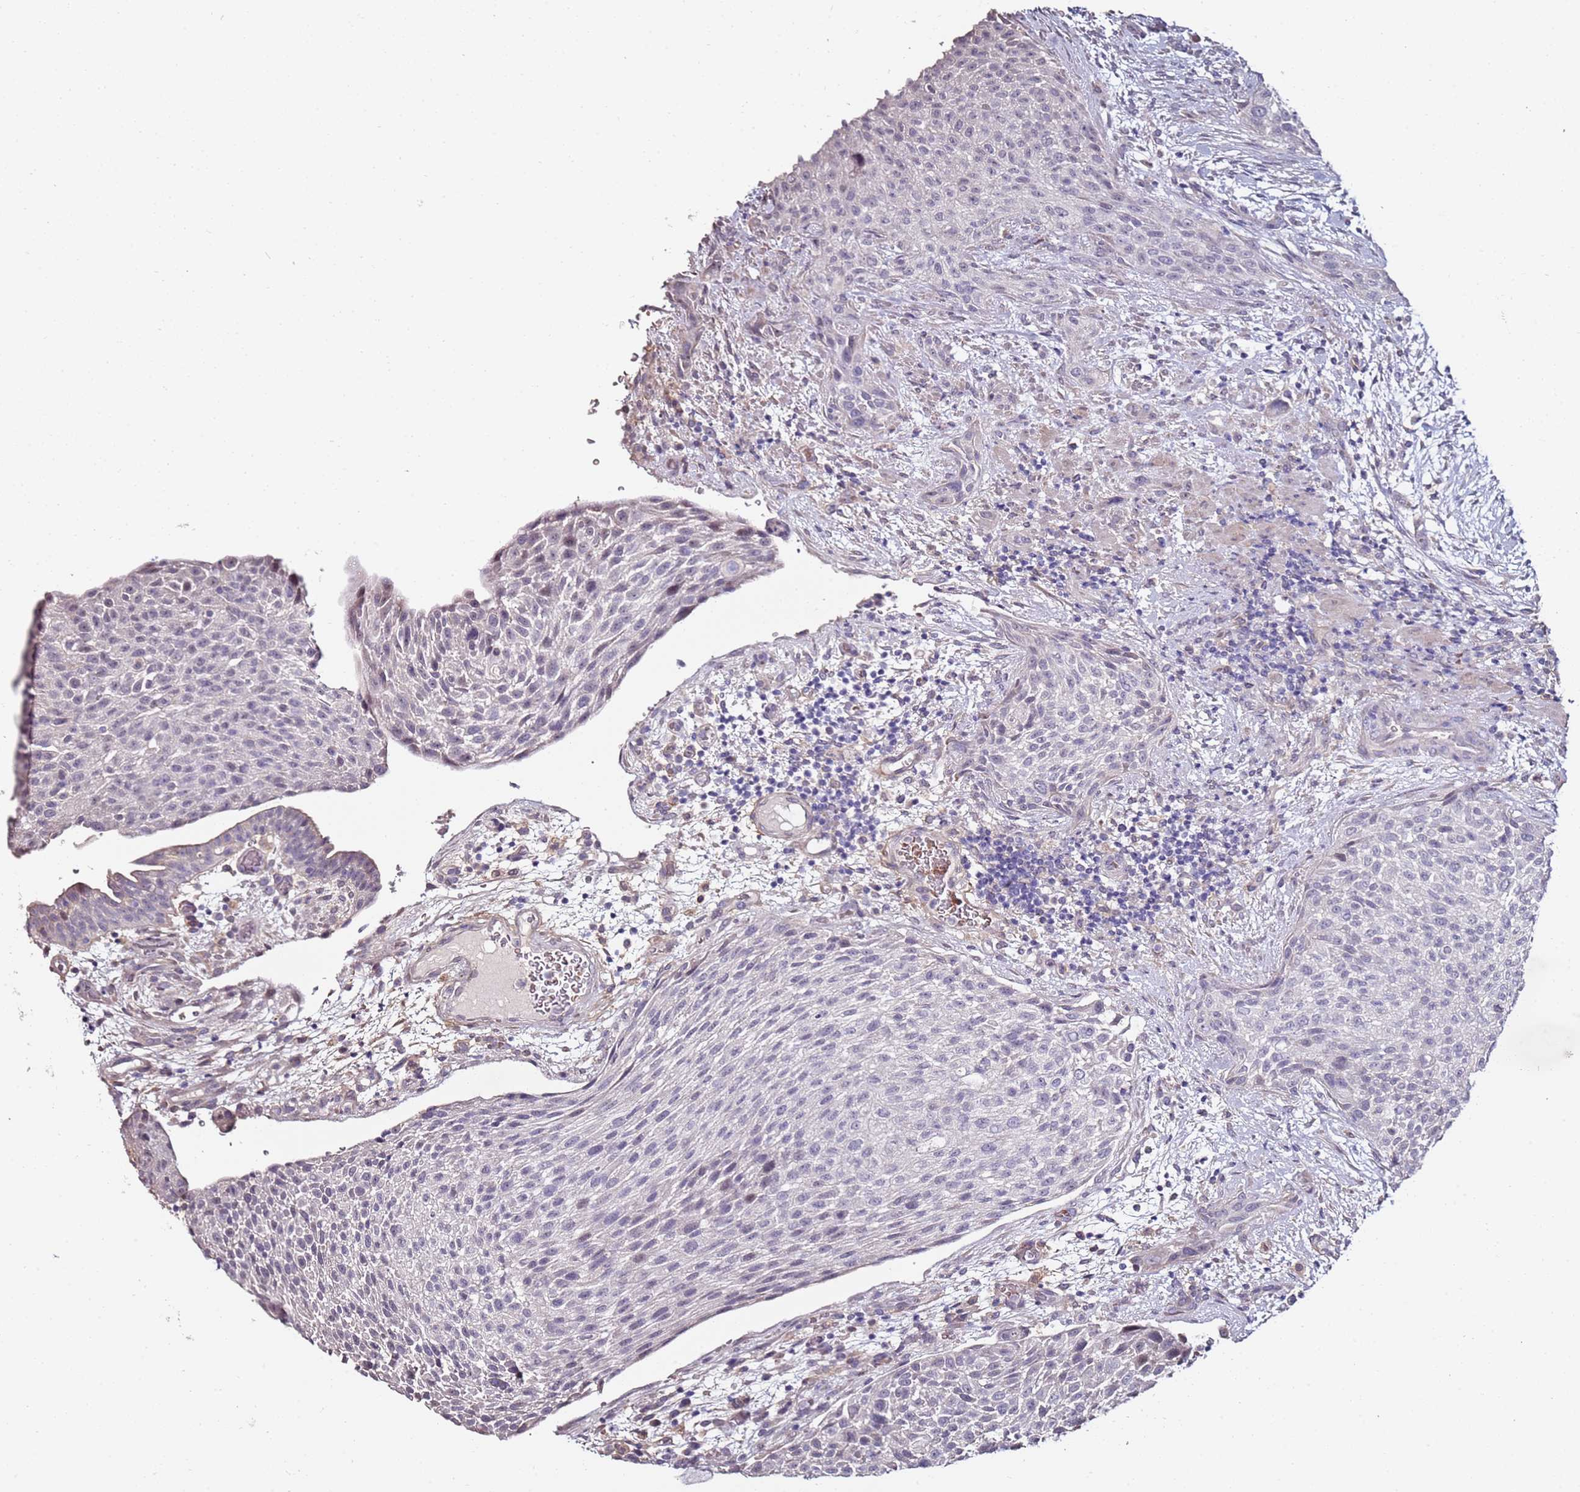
{"staining": {"intensity": "negative", "quantity": "none", "location": "none"}, "tissue": "urothelial cancer", "cell_type": "Tumor cells", "image_type": "cancer", "snomed": [{"axis": "morphology", "description": "Normal tissue, NOS"}, {"axis": "morphology", "description": "Urothelial carcinoma, NOS"}, {"axis": "topography", "description": "Urinary bladder"}, {"axis": "topography", "description": "Peripheral nerve tissue"}], "caption": "Immunohistochemistry (IHC) of human transitional cell carcinoma displays no expression in tumor cells.", "gene": "C3orf80", "patient": {"sex": "male", "age": 35}}